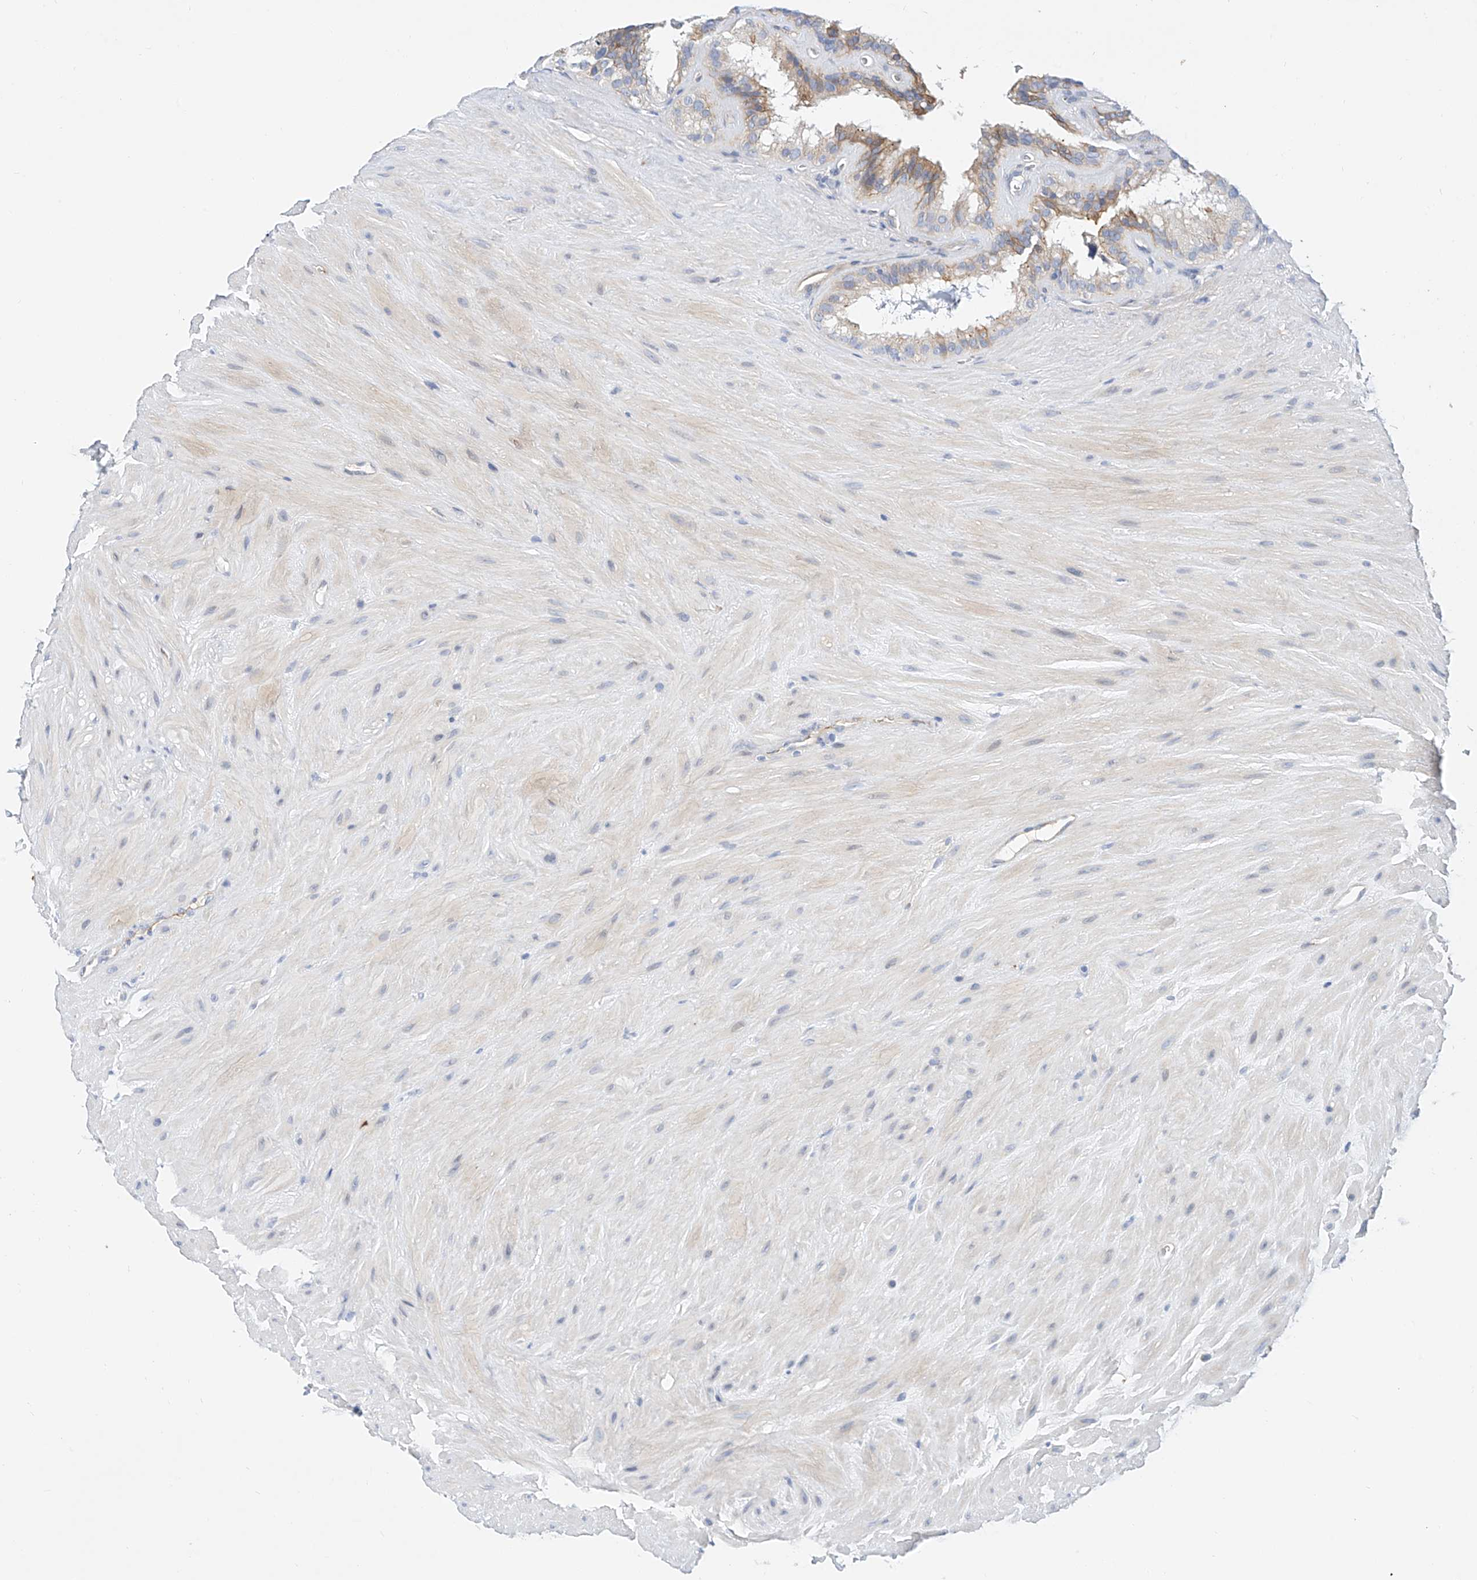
{"staining": {"intensity": "weak", "quantity": "25%-75%", "location": "cytoplasmic/membranous"}, "tissue": "seminal vesicle", "cell_type": "Glandular cells", "image_type": "normal", "snomed": [{"axis": "morphology", "description": "Normal tissue, NOS"}, {"axis": "topography", "description": "Prostate"}, {"axis": "topography", "description": "Seminal veicle"}], "caption": "The immunohistochemical stain highlights weak cytoplasmic/membranous positivity in glandular cells of unremarkable seminal vesicle. Using DAB (3,3'-diaminobenzidine) (brown) and hematoxylin (blue) stains, captured at high magnification using brightfield microscopy.", "gene": "SBSPON", "patient": {"sex": "male", "age": 59}}